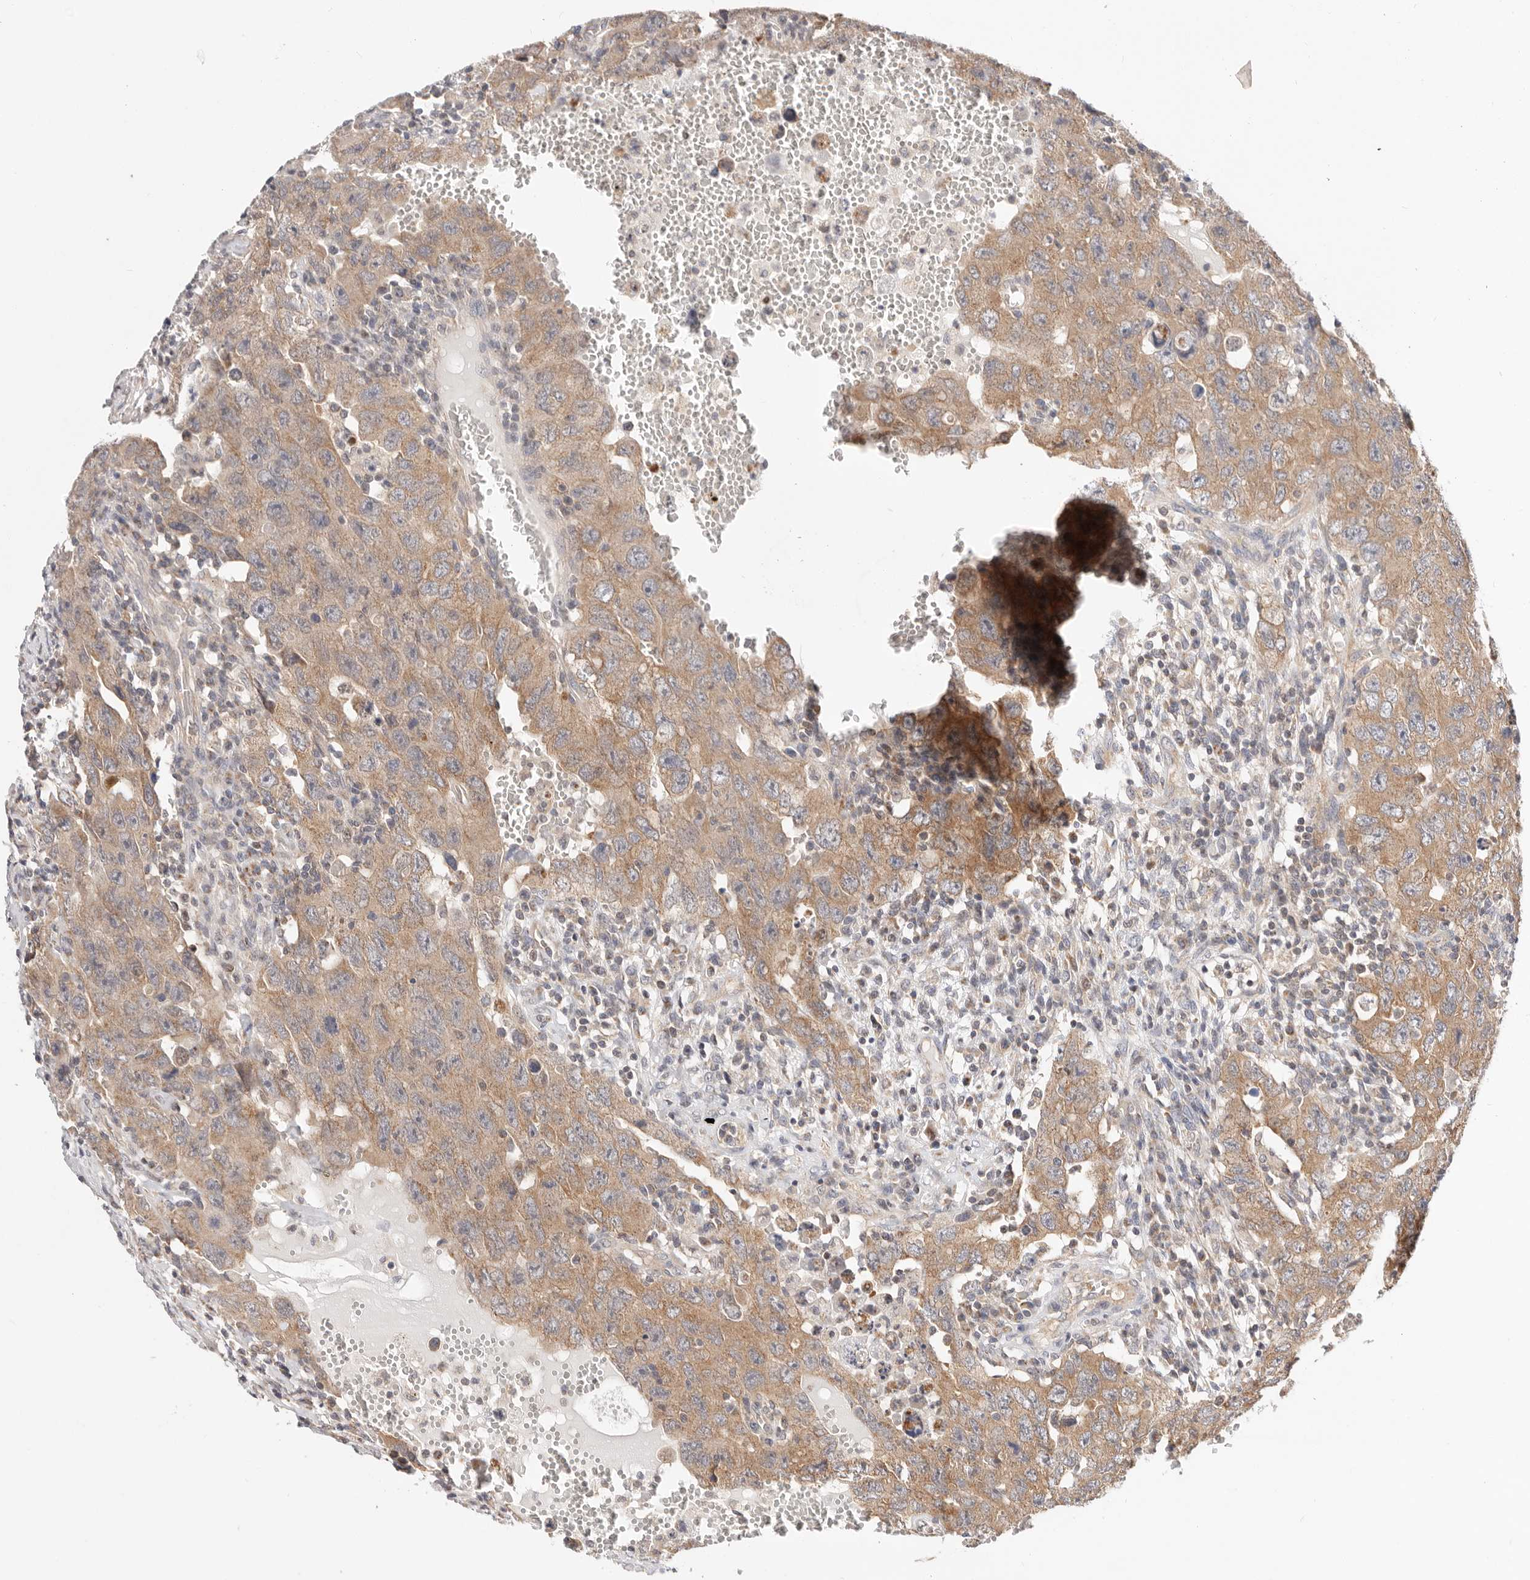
{"staining": {"intensity": "moderate", "quantity": ">75%", "location": "cytoplasmic/membranous"}, "tissue": "testis cancer", "cell_type": "Tumor cells", "image_type": "cancer", "snomed": [{"axis": "morphology", "description": "Carcinoma, Embryonal, NOS"}, {"axis": "topography", "description": "Testis"}], "caption": "Protein expression analysis of human testis cancer (embryonal carcinoma) reveals moderate cytoplasmic/membranous staining in approximately >75% of tumor cells.", "gene": "KCMF1", "patient": {"sex": "male", "age": 26}}